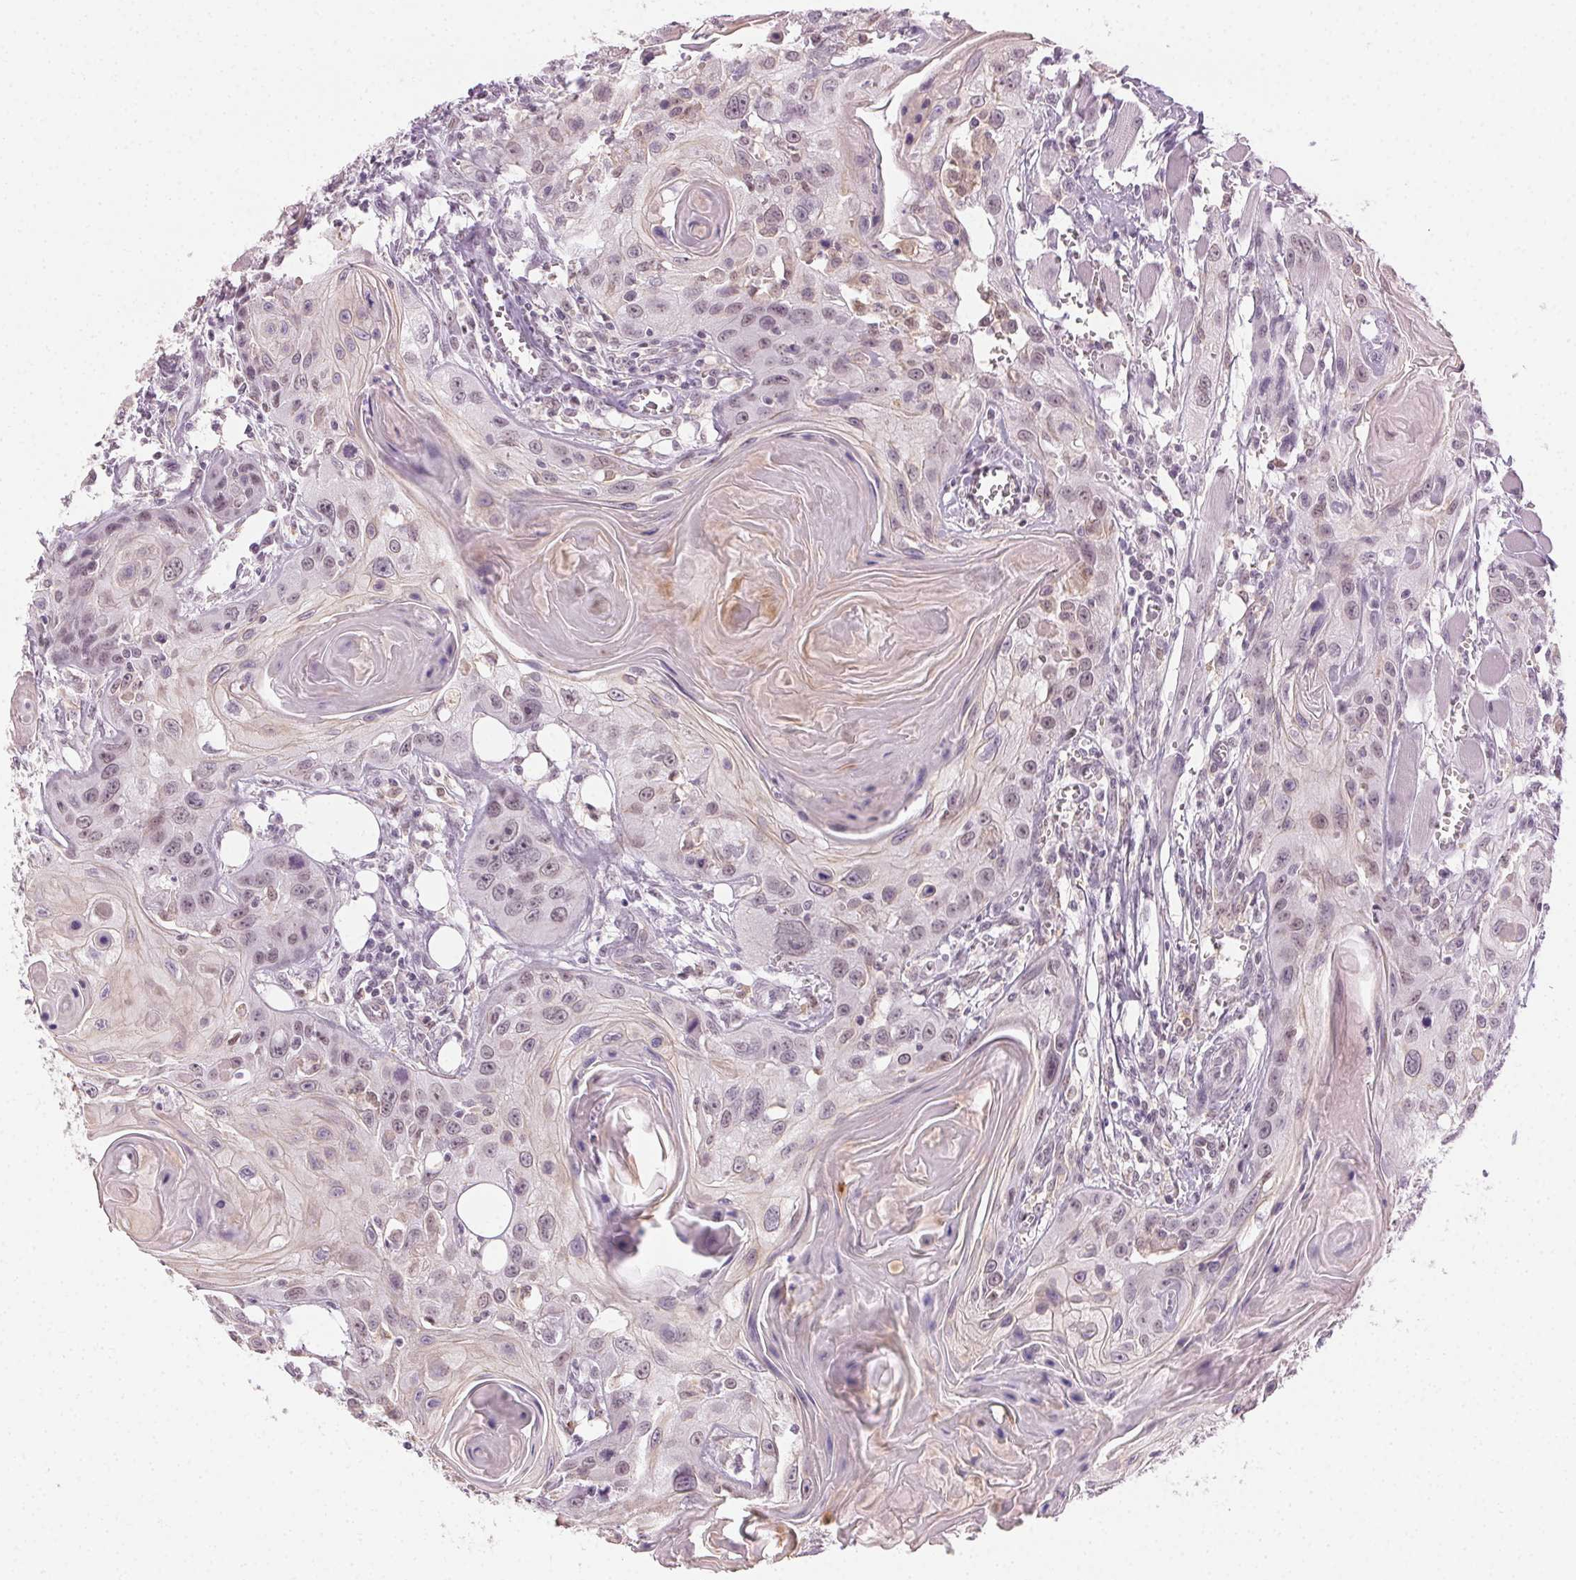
{"staining": {"intensity": "weak", "quantity": "<25%", "location": "cytoplasmic/membranous"}, "tissue": "head and neck cancer", "cell_type": "Tumor cells", "image_type": "cancer", "snomed": [{"axis": "morphology", "description": "Squamous cell carcinoma, NOS"}, {"axis": "topography", "description": "Oral tissue"}, {"axis": "topography", "description": "Head-Neck"}], "caption": "Histopathology image shows no protein expression in tumor cells of head and neck cancer tissue.", "gene": "AIF1L", "patient": {"sex": "male", "age": 58}}